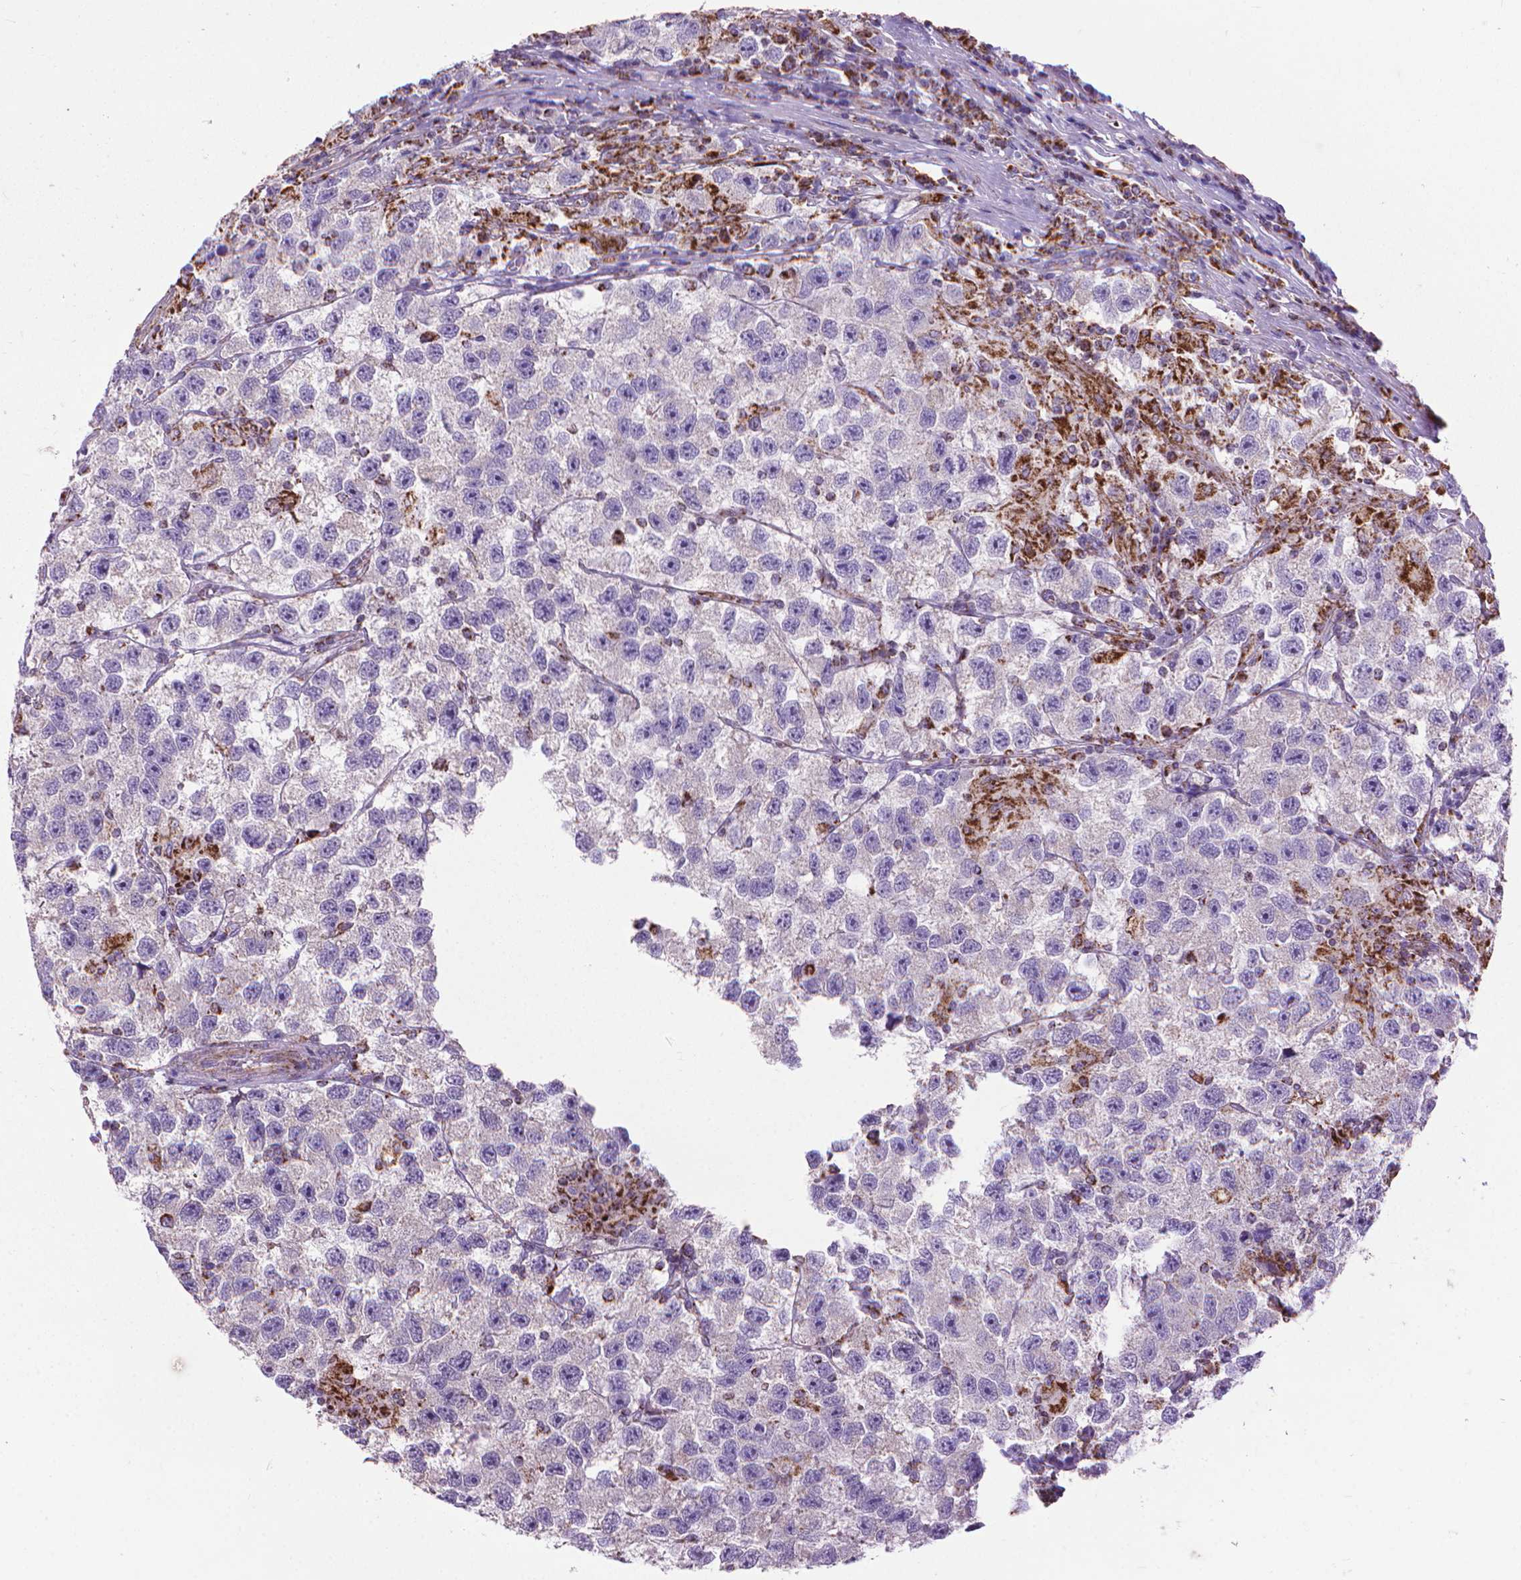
{"staining": {"intensity": "negative", "quantity": "none", "location": "none"}, "tissue": "testis cancer", "cell_type": "Tumor cells", "image_type": "cancer", "snomed": [{"axis": "morphology", "description": "Seminoma, NOS"}, {"axis": "topography", "description": "Testis"}], "caption": "Tumor cells are negative for protein expression in human testis cancer.", "gene": "VDAC1", "patient": {"sex": "male", "age": 26}}